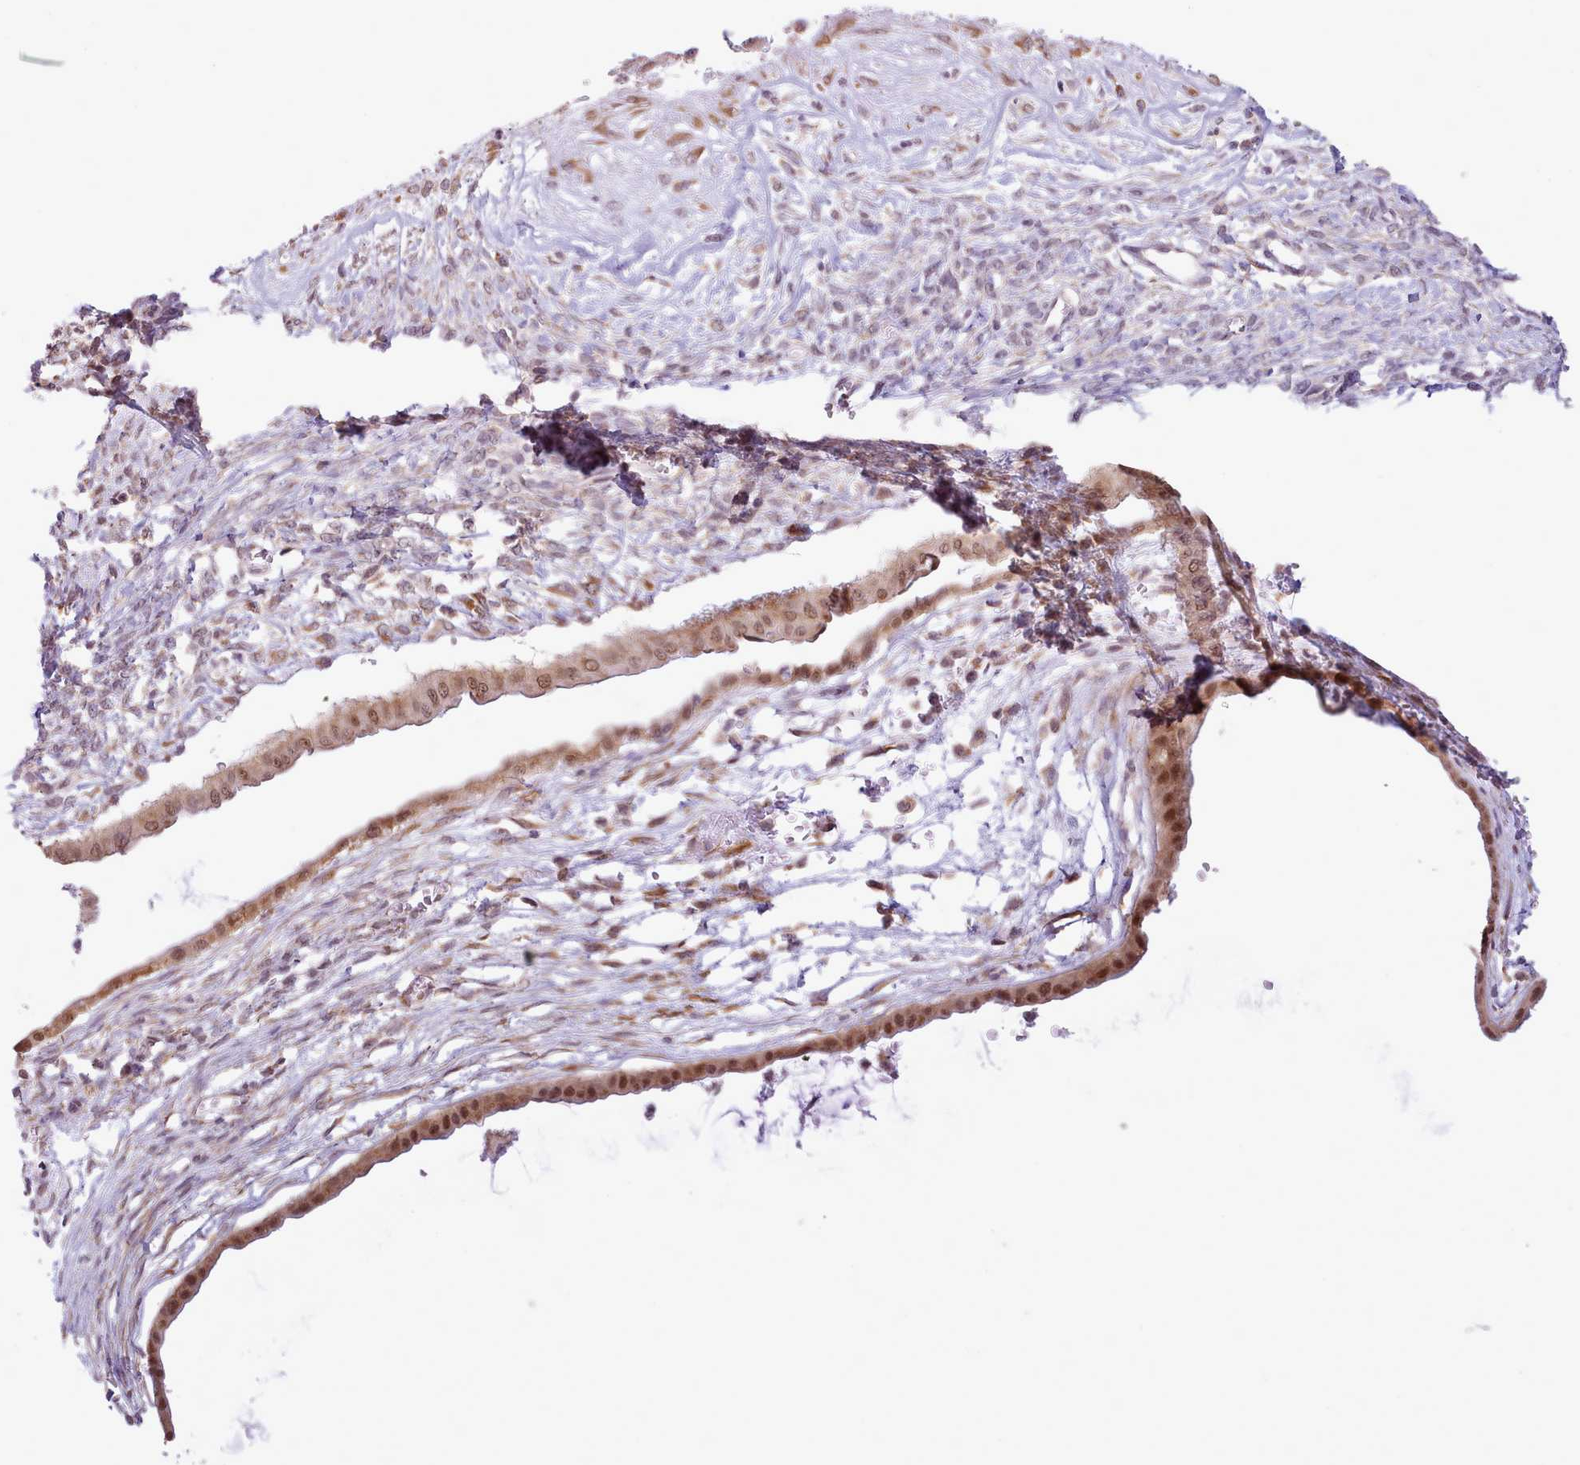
{"staining": {"intensity": "moderate", "quantity": ">75%", "location": "cytoplasmic/membranous,nuclear"}, "tissue": "ovarian cancer", "cell_type": "Tumor cells", "image_type": "cancer", "snomed": [{"axis": "morphology", "description": "Cystadenocarcinoma, mucinous, NOS"}, {"axis": "topography", "description": "Ovary"}], "caption": "Immunohistochemical staining of human mucinous cystadenocarcinoma (ovarian) exhibits medium levels of moderate cytoplasmic/membranous and nuclear protein positivity in about >75% of tumor cells.", "gene": "SEC61B", "patient": {"sex": "female", "age": 73}}